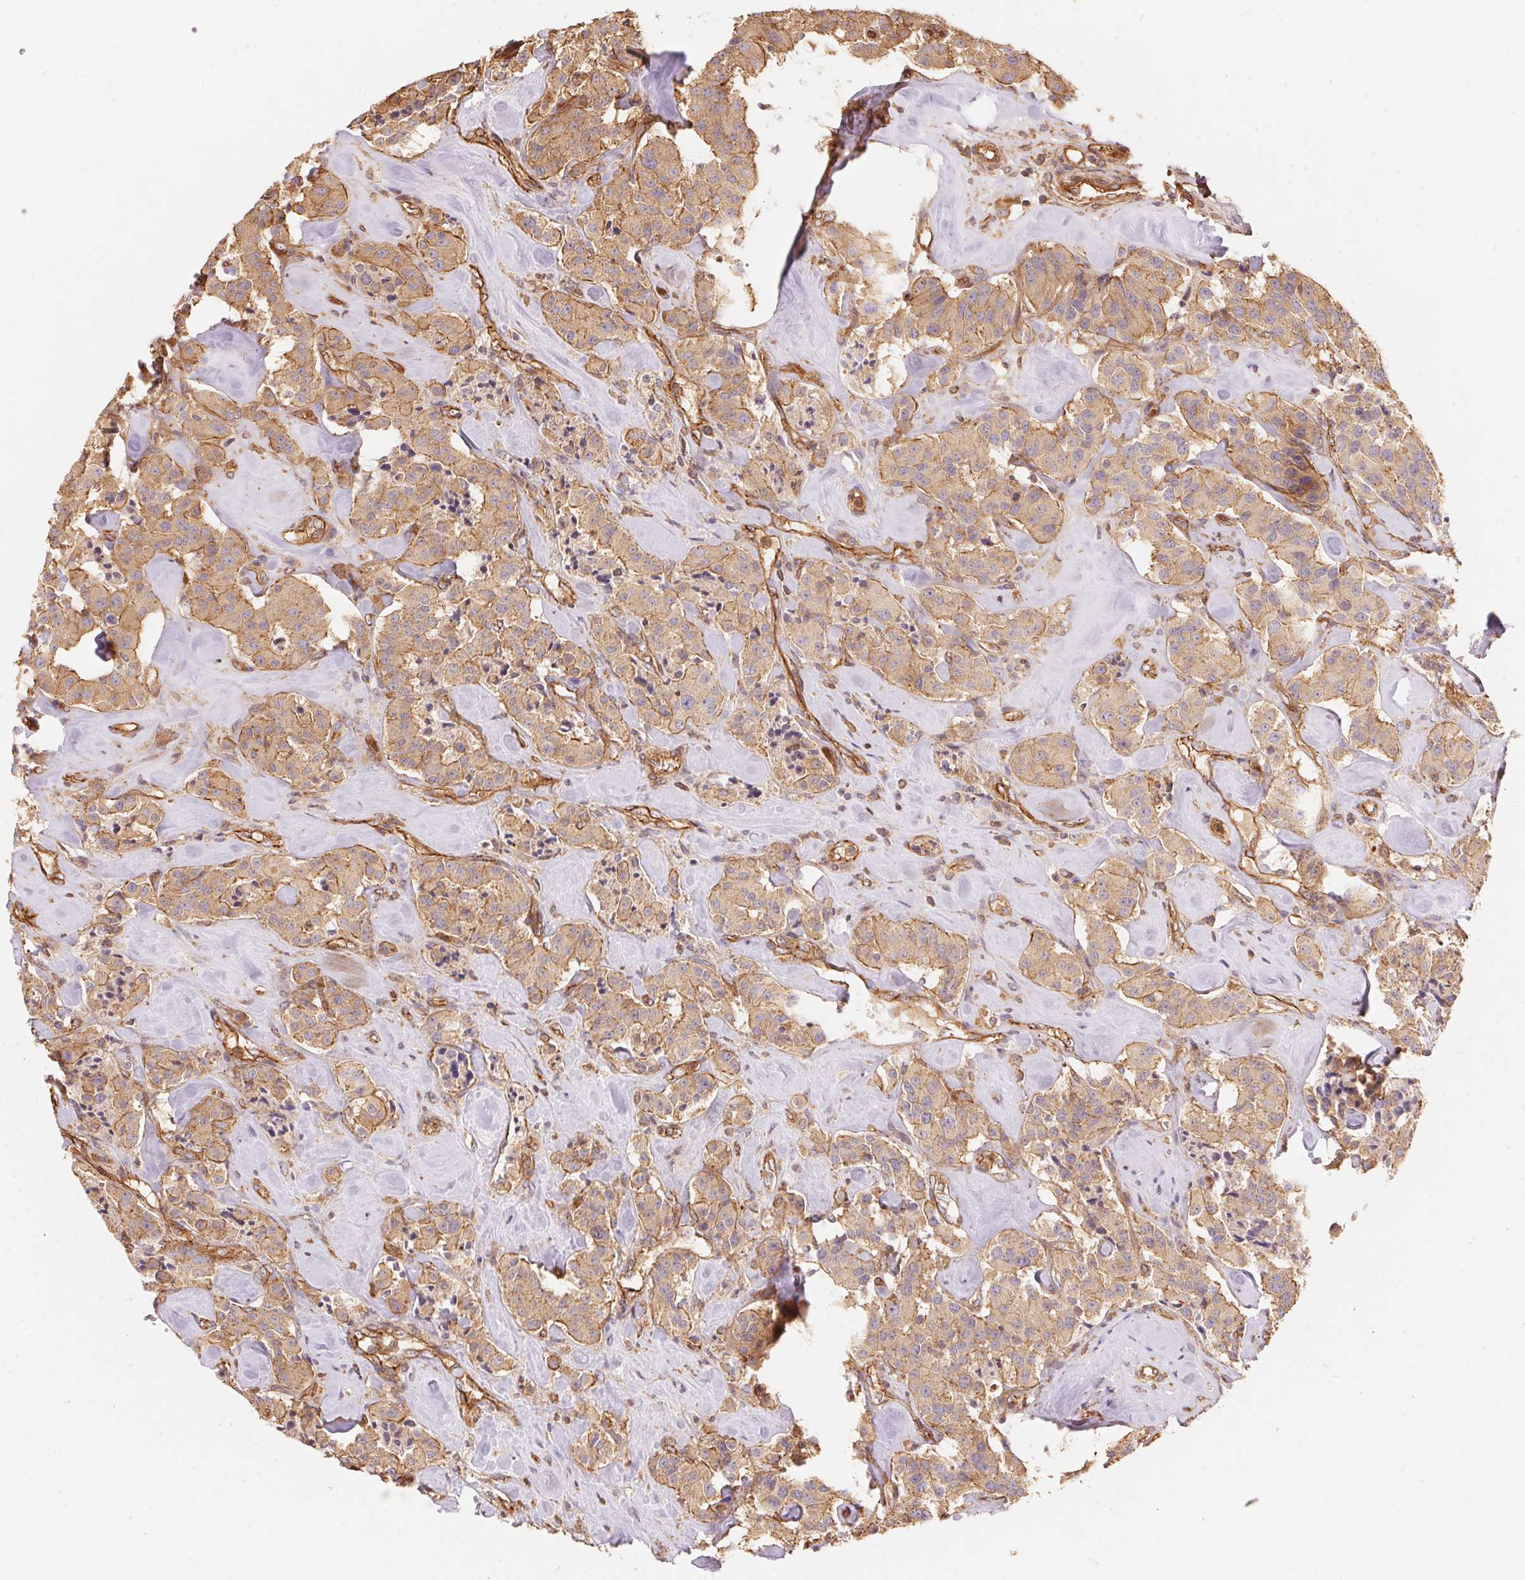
{"staining": {"intensity": "weak", "quantity": ">75%", "location": "cytoplasmic/membranous"}, "tissue": "carcinoid", "cell_type": "Tumor cells", "image_type": "cancer", "snomed": [{"axis": "morphology", "description": "Carcinoid, malignant, NOS"}, {"axis": "topography", "description": "Pancreas"}], "caption": "Human carcinoid stained with a protein marker exhibits weak staining in tumor cells.", "gene": "FRAS1", "patient": {"sex": "male", "age": 41}}